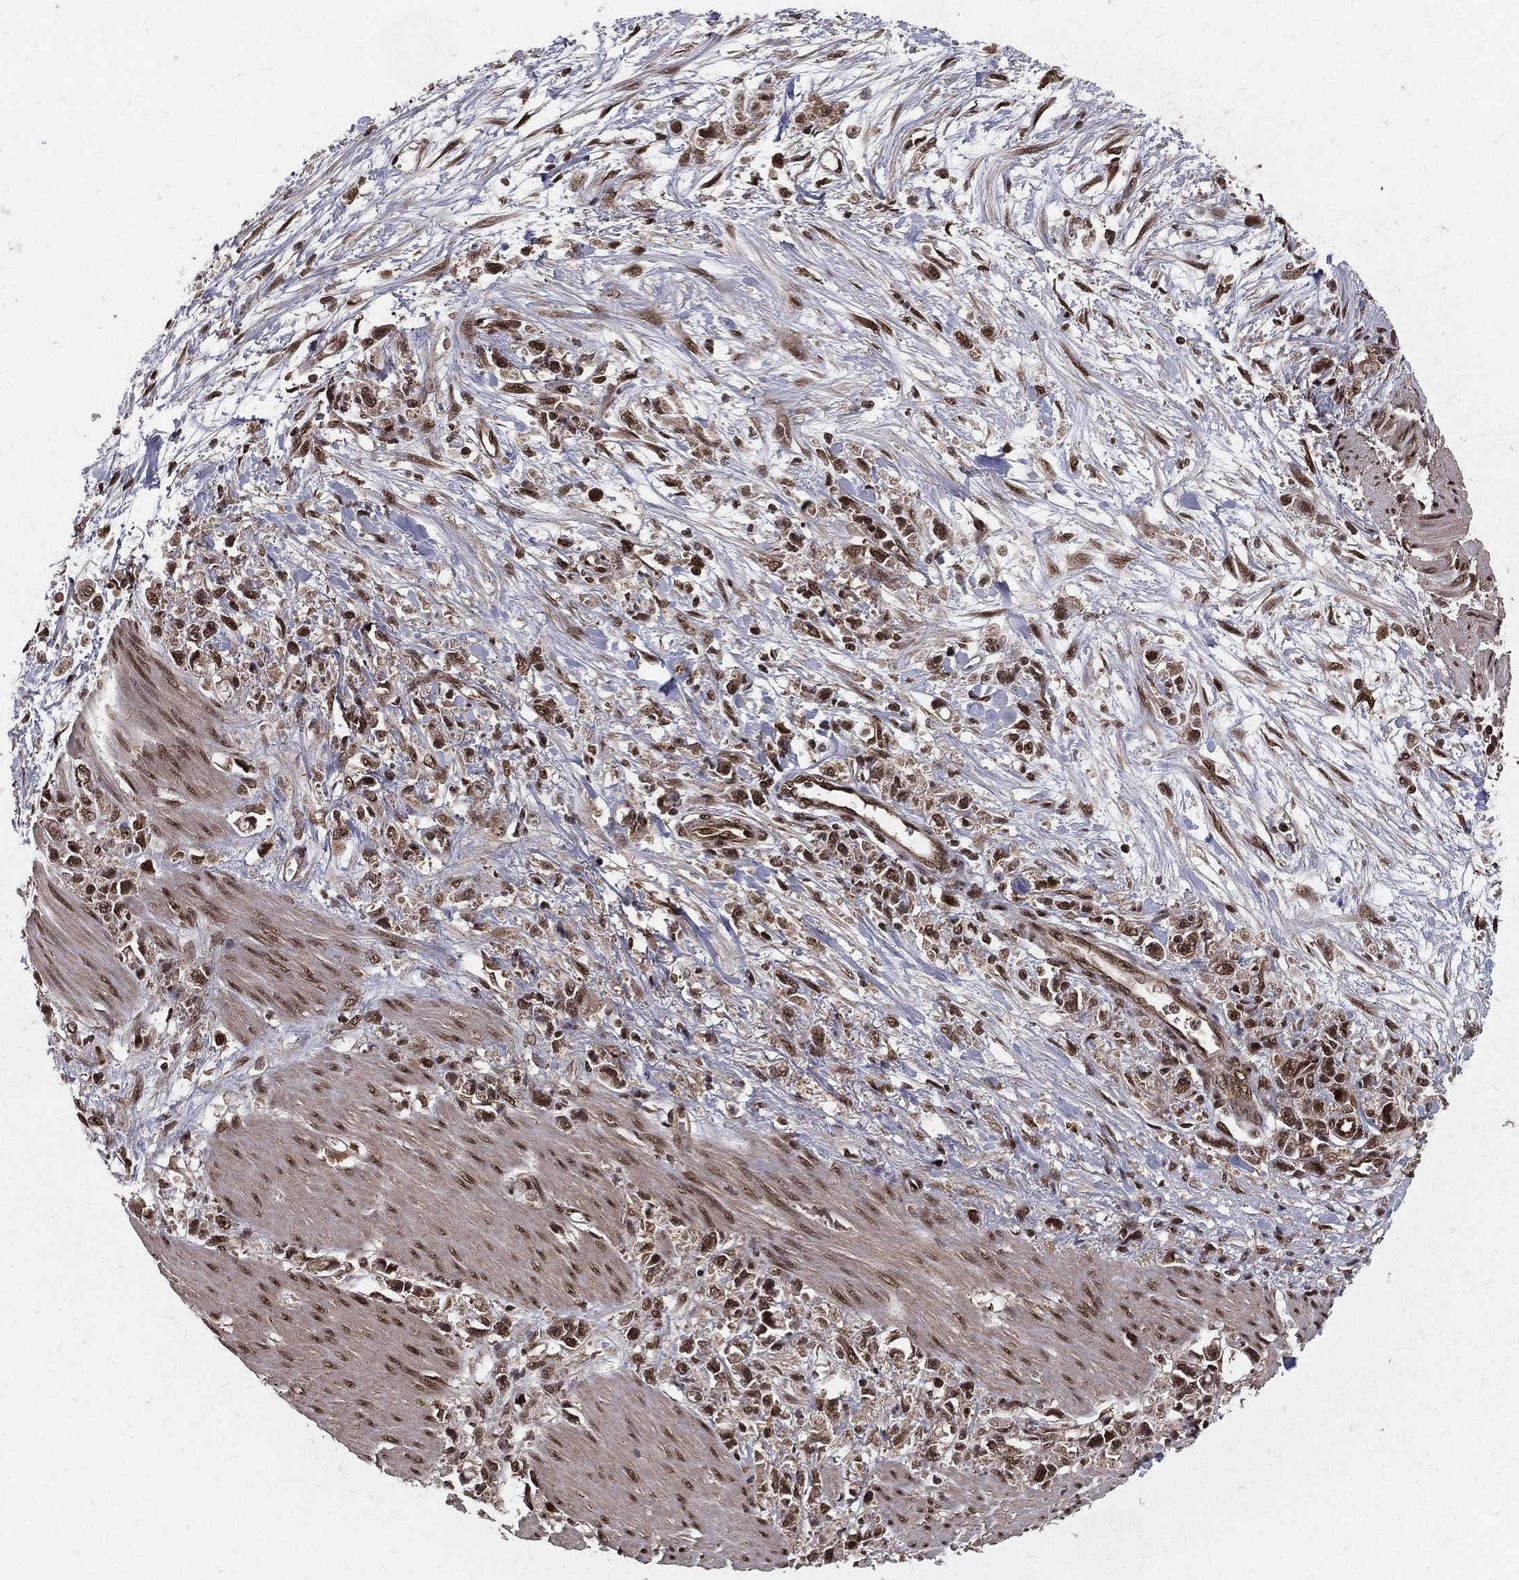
{"staining": {"intensity": "strong", "quantity": ">75%", "location": "nuclear"}, "tissue": "stomach cancer", "cell_type": "Tumor cells", "image_type": "cancer", "snomed": [{"axis": "morphology", "description": "Adenocarcinoma, NOS"}, {"axis": "topography", "description": "Stomach"}], "caption": "A high-resolution image shows immunohistochemistry (IHC) staining of stomach cancer (adenocarcinoma), which exhibits strong nuclear expression in about >75% of tumor cells.", "gene": "COPS4", "patient": {"sex": "female", "age": 59}}